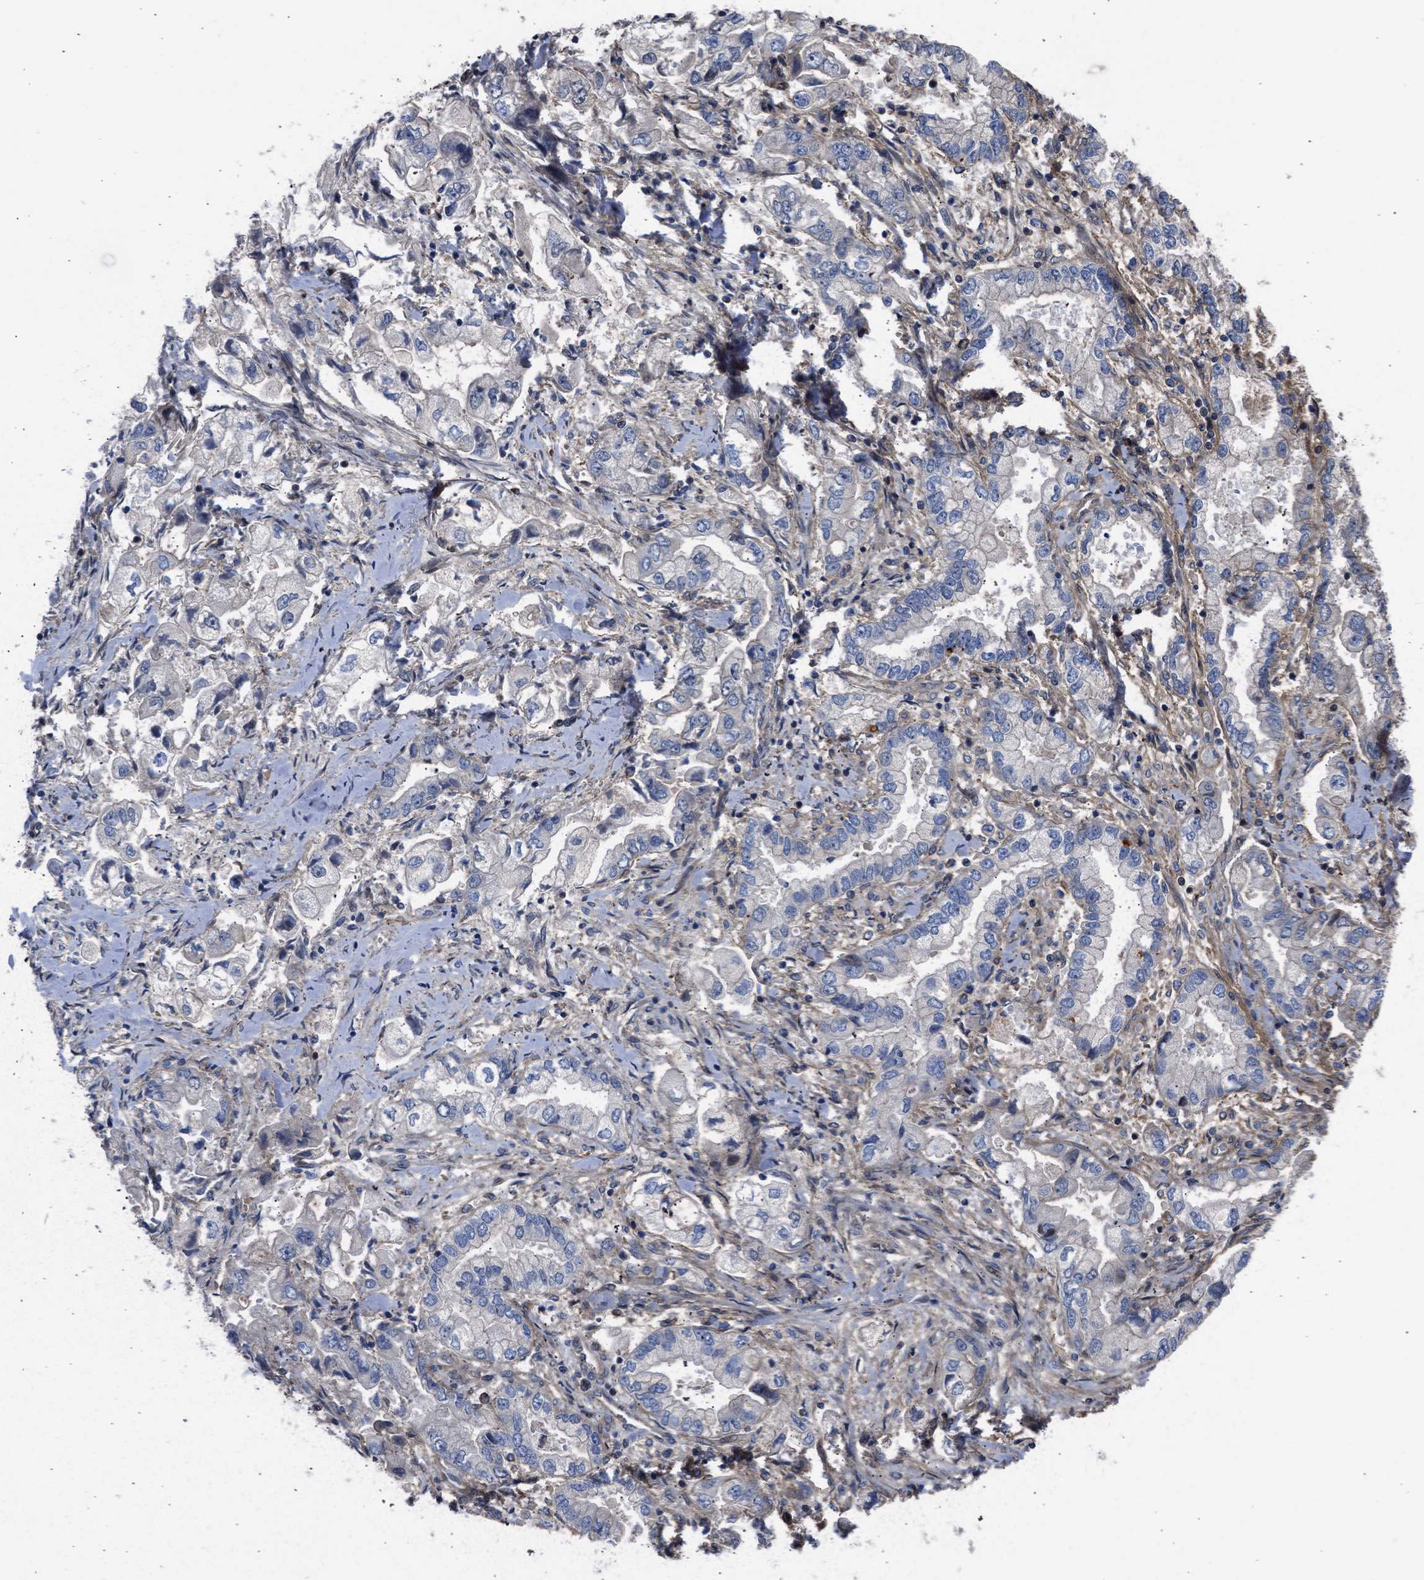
{"staining": {"intensity": "negative", "quantity": "none", "location": "none"}, "tissue": "stomach cancer", "cell_type": "Tumor cells", "image_type": "cancer", "snomed": [{"axis": "morphology", "description": "Normal tissue, NOS"}, {"axis": "morphology", "description": "Adenocarcinoma, NOS"}, {"axis": "topography", "description": "Stomach"}], "caption": "Tumor cells show no significant protein expression in stomach cancer (adenocarcinoma). (Brightfield microscopy of DAB (3,3'-diaminobenzidine) immunohistochemistry at high magnification).", "gene": "MAS1L", "patient": {"sex": "male", "age": 62}}